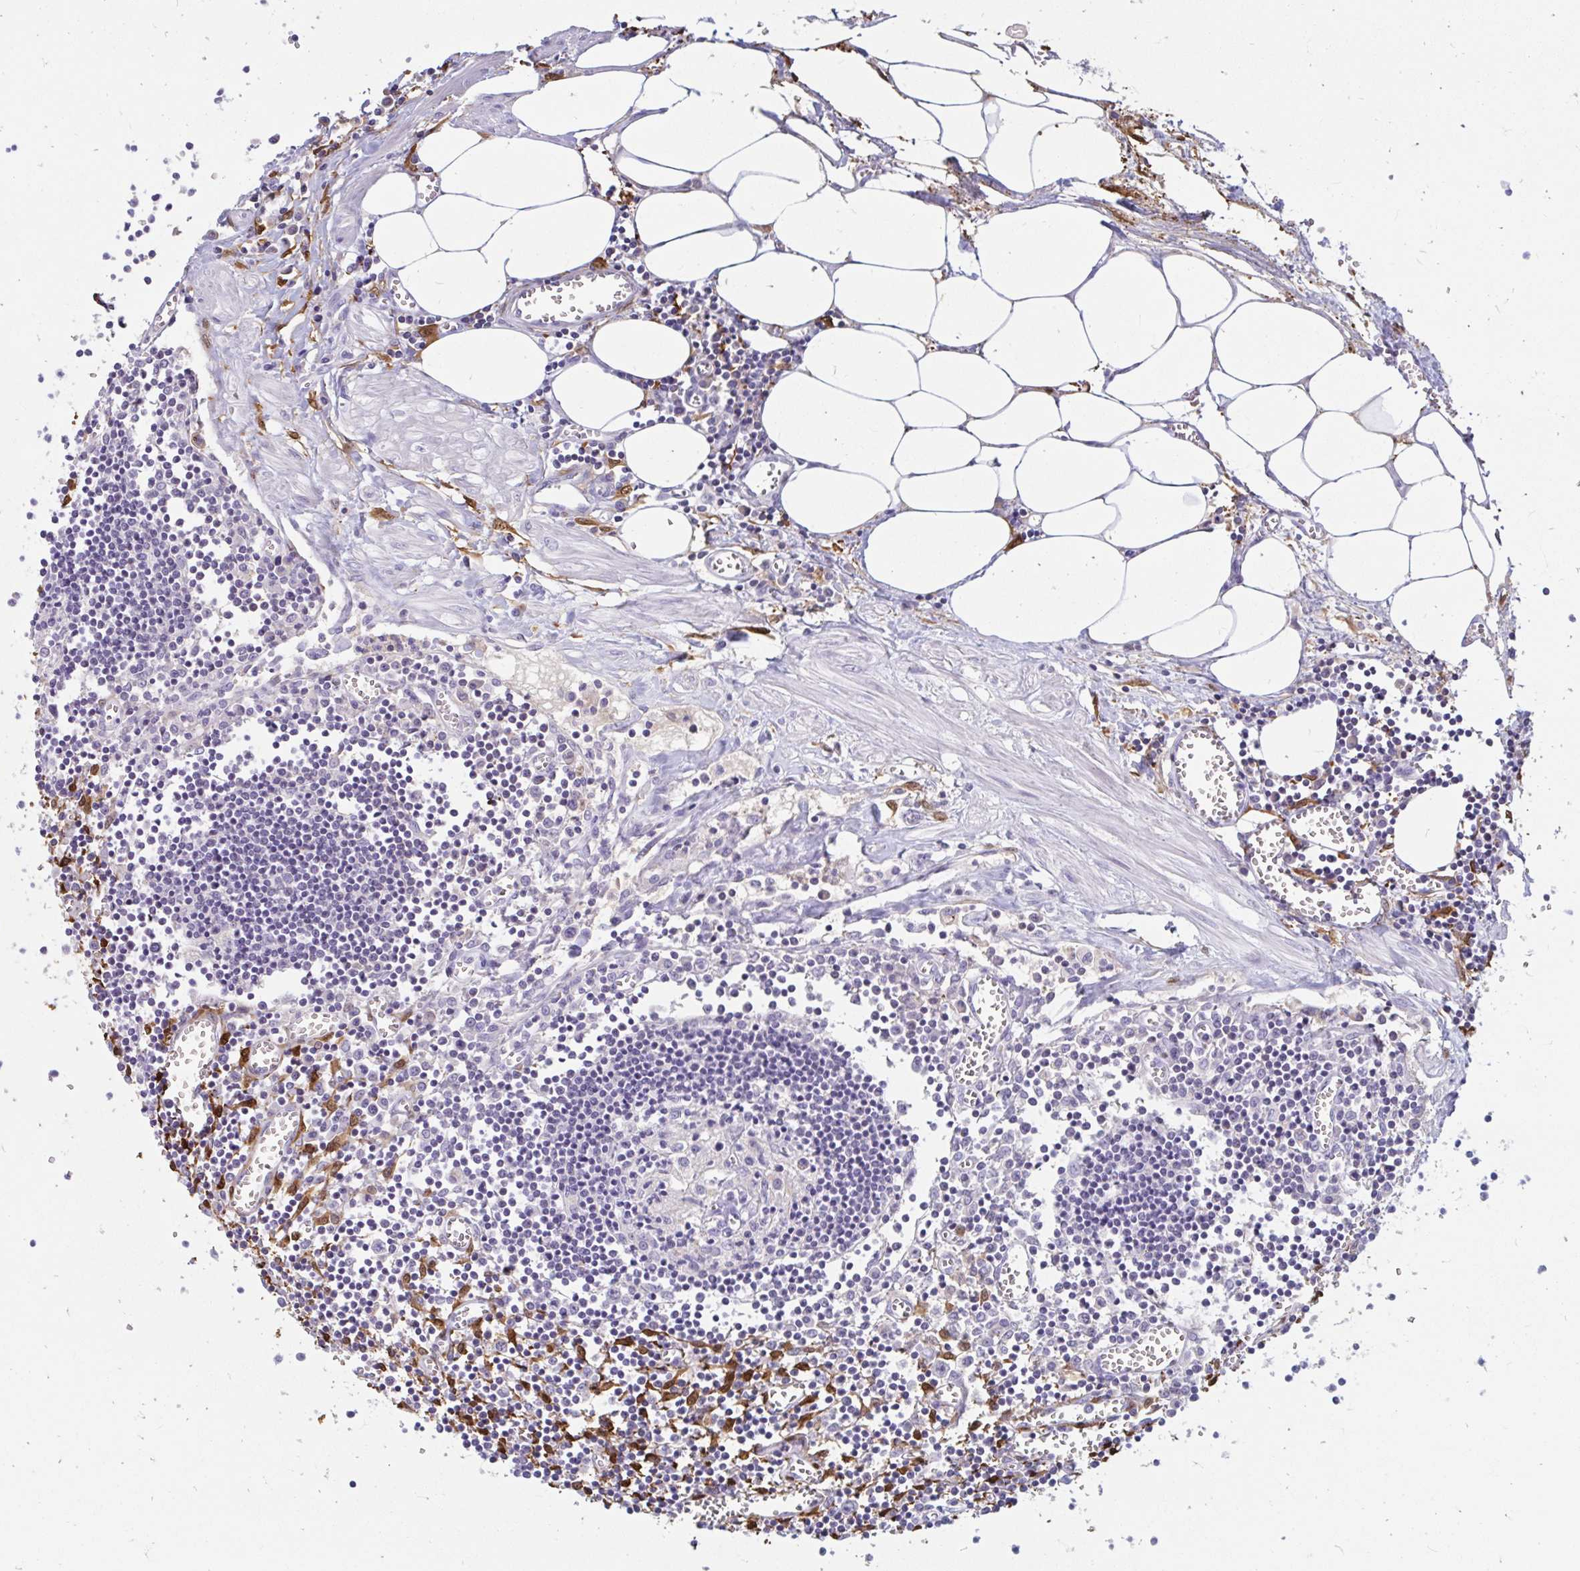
{"staining": {"intensity": "negative", "quantity": "none", "location": "none"}, "tissue": "lymph node", "cell_type": "Germinal center cells", "image_type": "normal", "snomed": [{"axis": "morphology", "description": "Normal tissue, NOS"}, {"axis": "topography", "description": "Lymph node"}], "caption": "The micrograph displays no staining of germinal center cells in normal lymph node.", "gene": "ADH1A", "patient": {"sex": "male", "age": 66}}